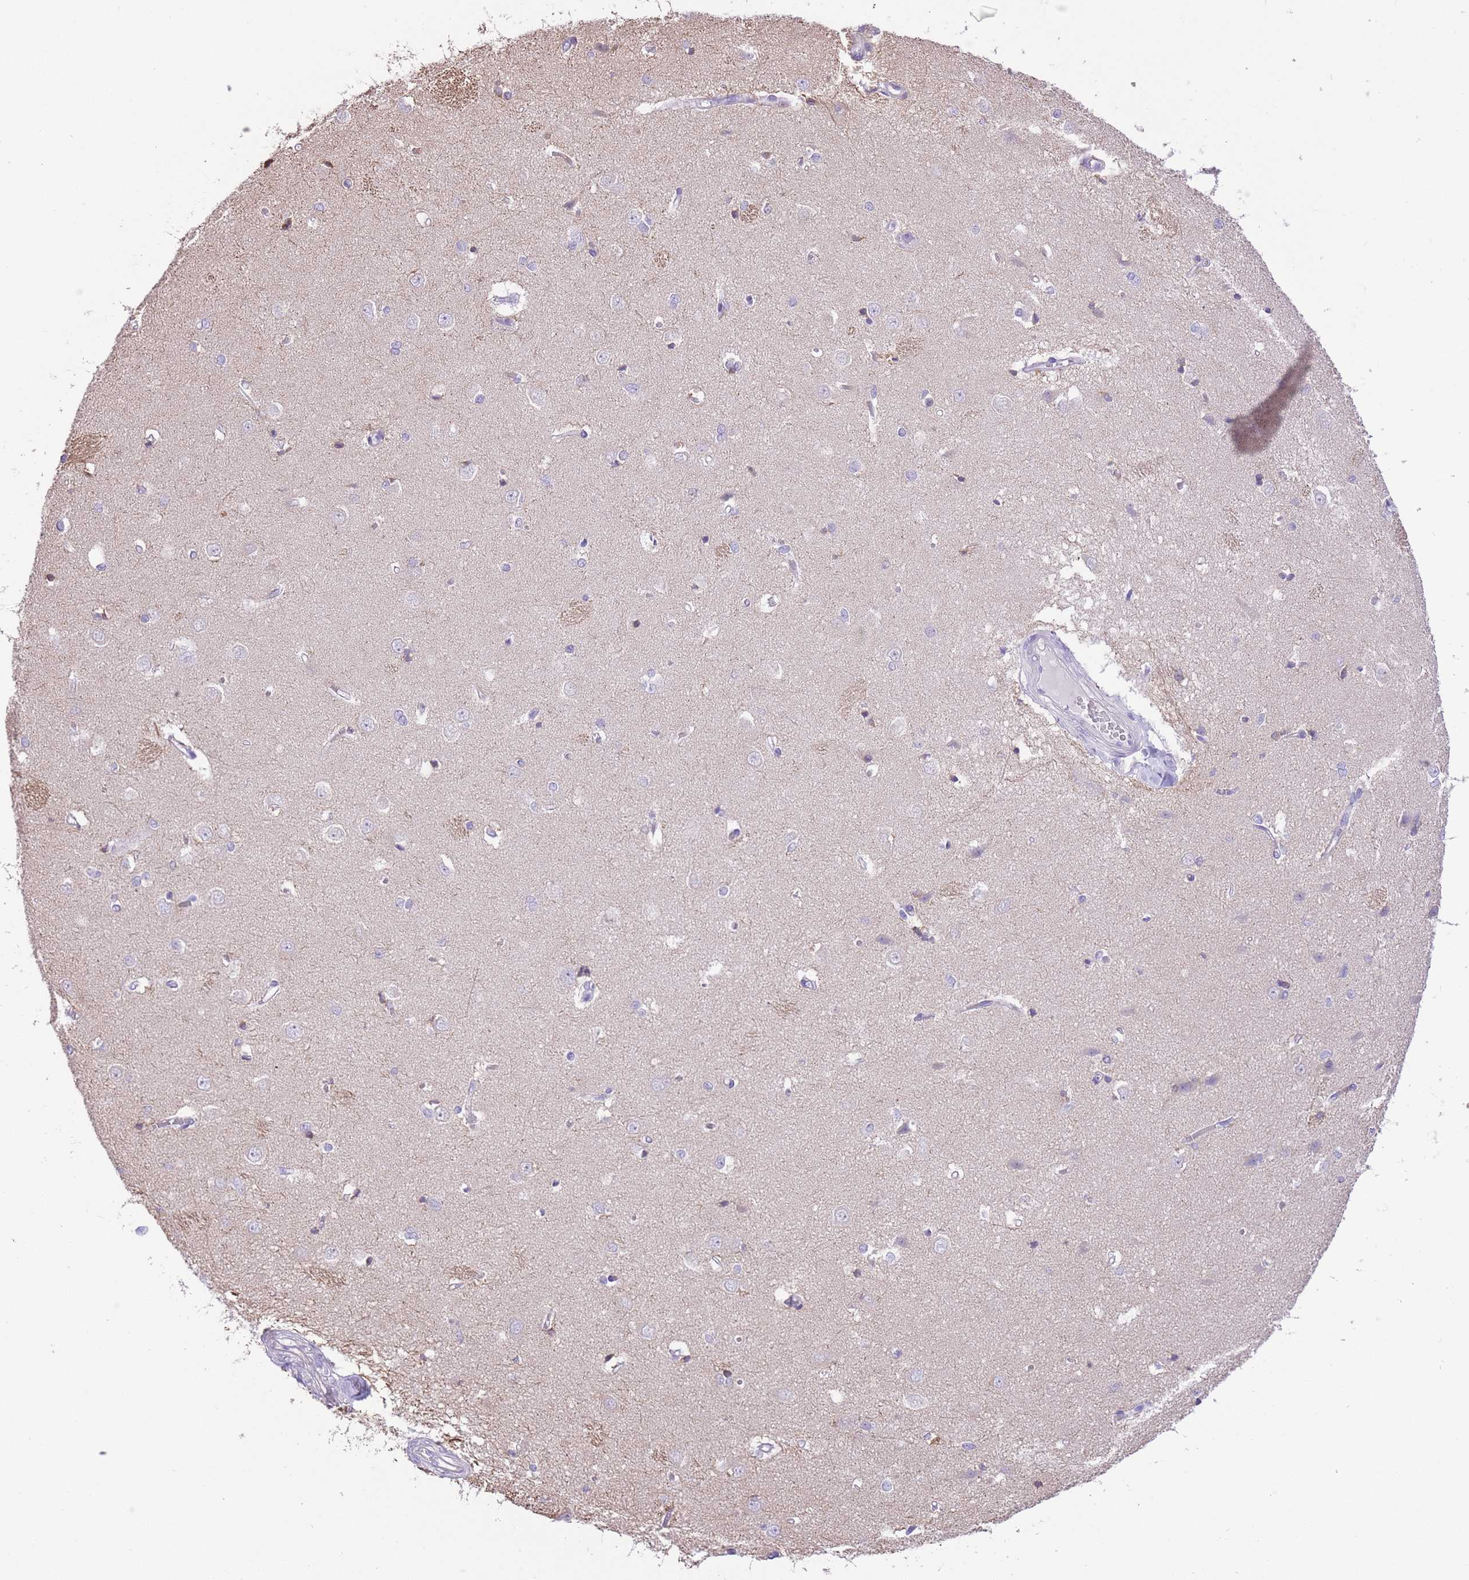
{"staining": {"intensity": "weak", "quantity": "<25%", "location": "cytoplasmic/membranous"}, "tissue": "caudate", "cell_type": "Glial cells", "image_type": "normal", "snomed": [{"axis": "morphology", "description": "Normal tissue, NOS"}, {"axis": "topography", "description": "Lateral ventricle wall"}], "caption": "DAB (3,3'-diaminobenzidine) immunohistochemical staining of normal human caudate shows no significant positivity in glial cells. Nuclei are stained in blue.", "gene": "RHOU", "patient": {"sex": "male", "age": 37}}